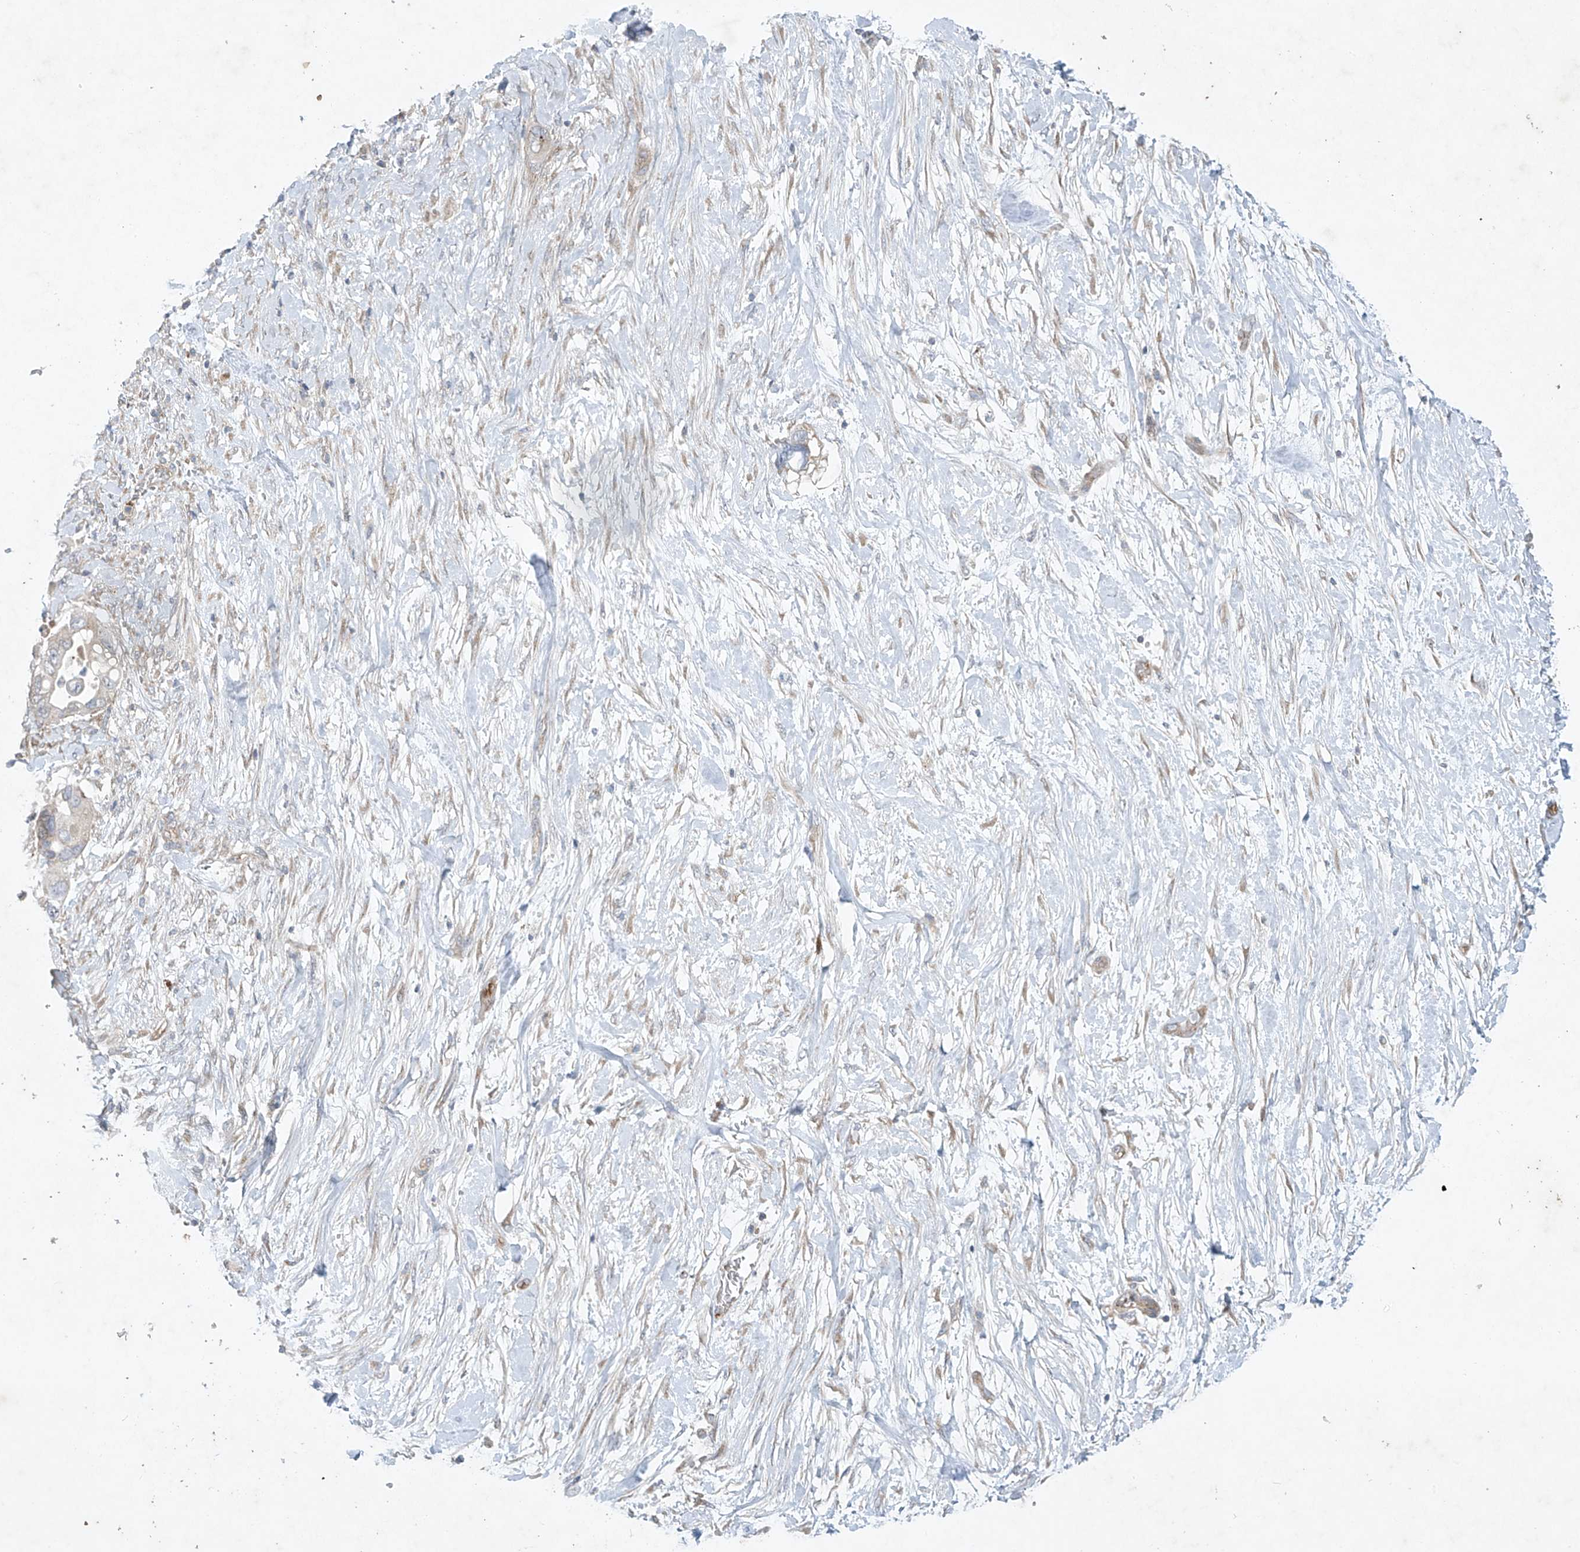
{"staining": {"intensity": "weak", "quantity": "<25%", "location": "cytoplasmic/membranous"}, "tissue": "pancreatic cancer", "cell_type": "Tumor cells", "image_type": "cancer", "snomed": [{"axis": "morphology", "description": "Adenocarcinoma, NOS"}, {"axis": "topography", "description": "Pancreas"}], "caption": "A micrograph of pancreatic cancer stained for a protein displays no brown staining in tumor cells.", "gene": "TJAP1", "patient": {"sex": "male", "age": 68}}